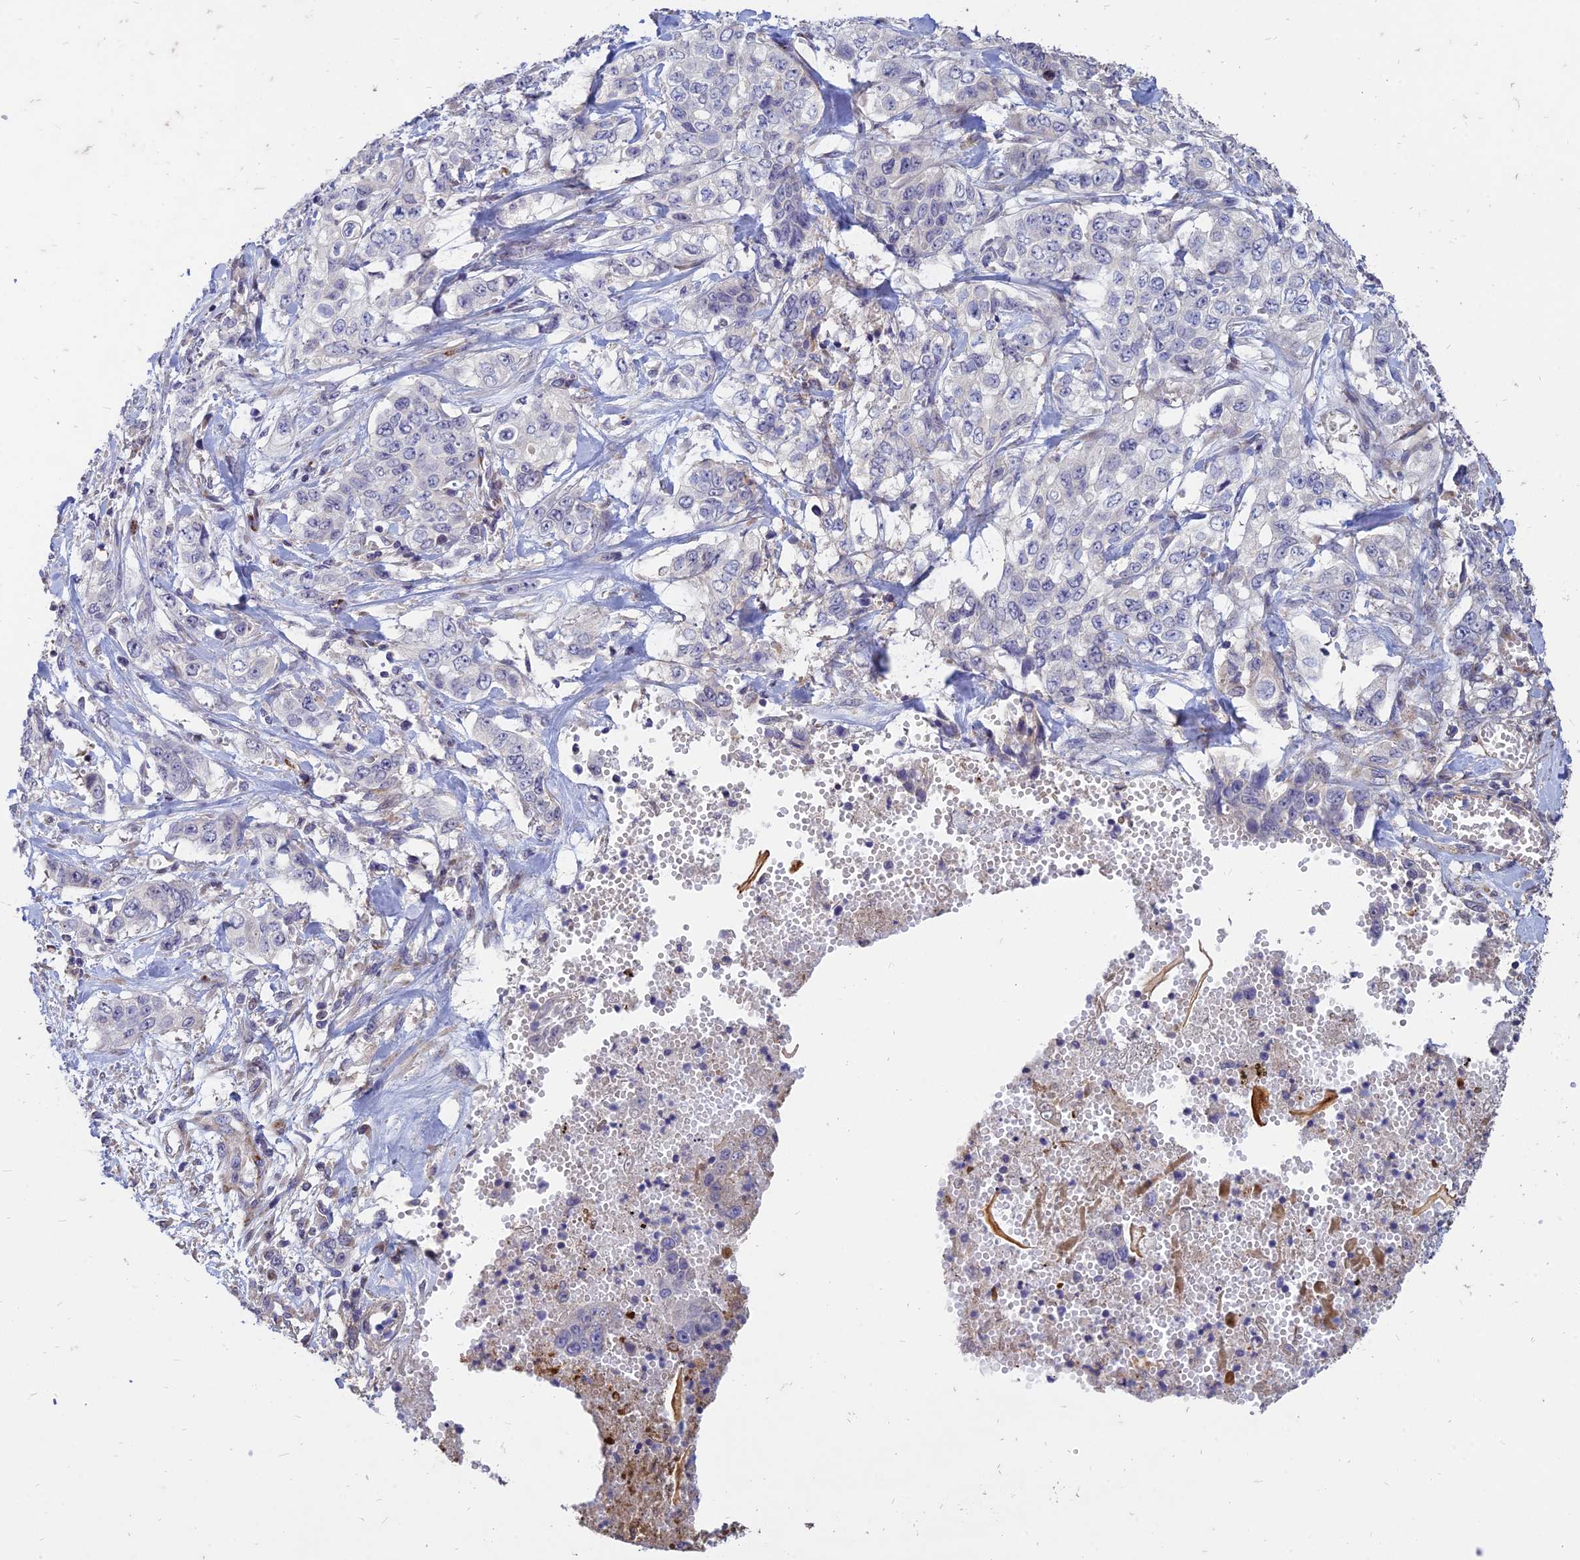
{"staining": {"intensity": "negative", "quantity": "none", "location": "none"}, "tissue": "stomach cancer", "cell_type": "Tumor cells", "image_type": "cancer", "snomed": [{"axis": "morphology", "description": "Adenocarcinoma, NOS"}, {"axis": "topography", "description": "Stomach, upper"}], "caption": "Stomach adenocarcinoma was stained to show a protein in brown. There is no significant expression in tumor cells.", "gene": "ST3GAL6", "patient": {"sex": "male", "age": 62}}